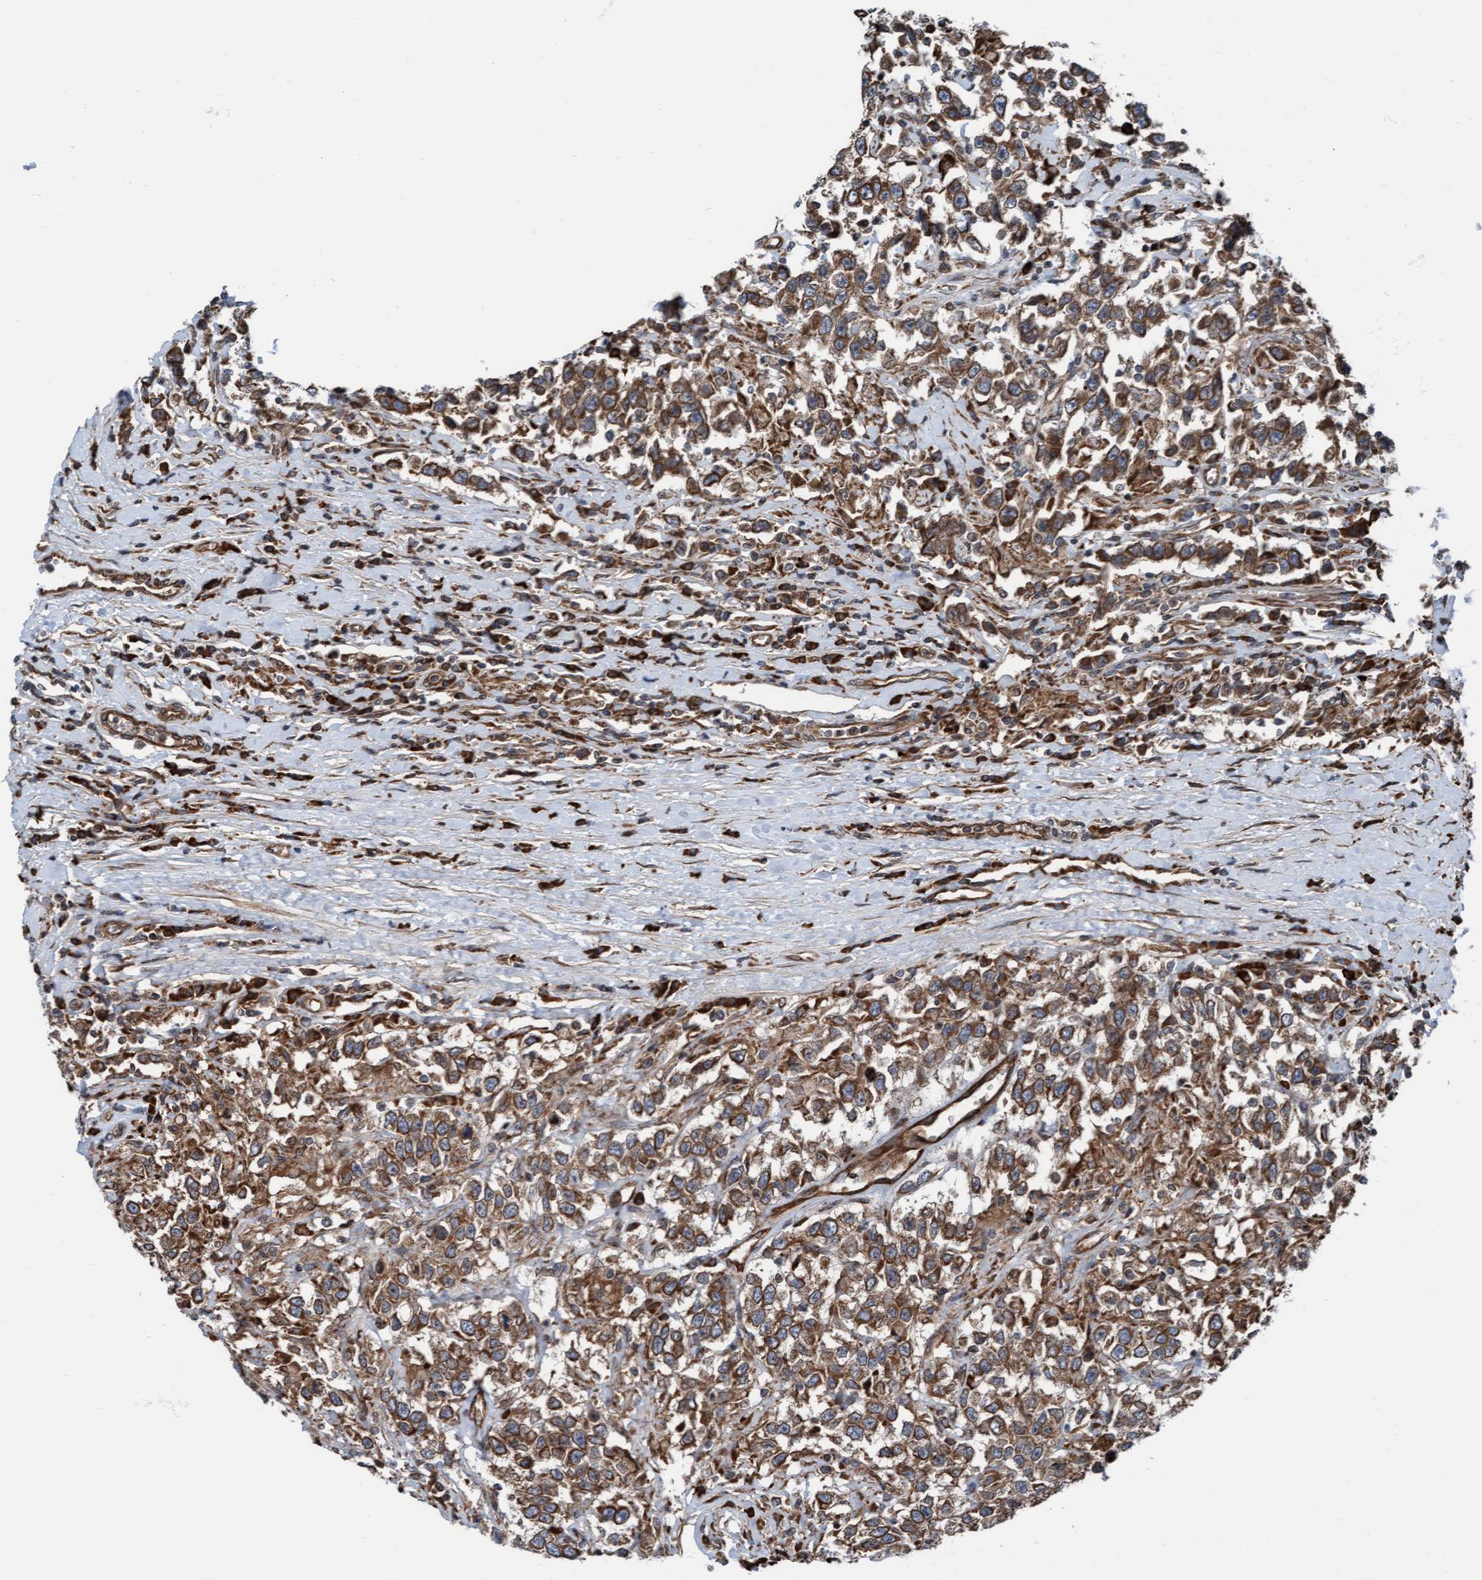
{"staining": {"intensity": "moderate", "quantity": ">75%", "location": "cytoplasmic/membranous"}, "tissue": "testis cancer", "cell_type": "Tumor cells", "image_type": "cancer", "snomed": [{"axis": "morphology", "description": "Seminoma, NOS"}, {"axis": "topography", "description": "Testis"}], "caption": "Human testis cancer (seminoma) stained with a protein marker reveals moderate staining in tumor cells.", "gene": "RAP1GAP2", "patient": {"sex": "male", "age": 41}}